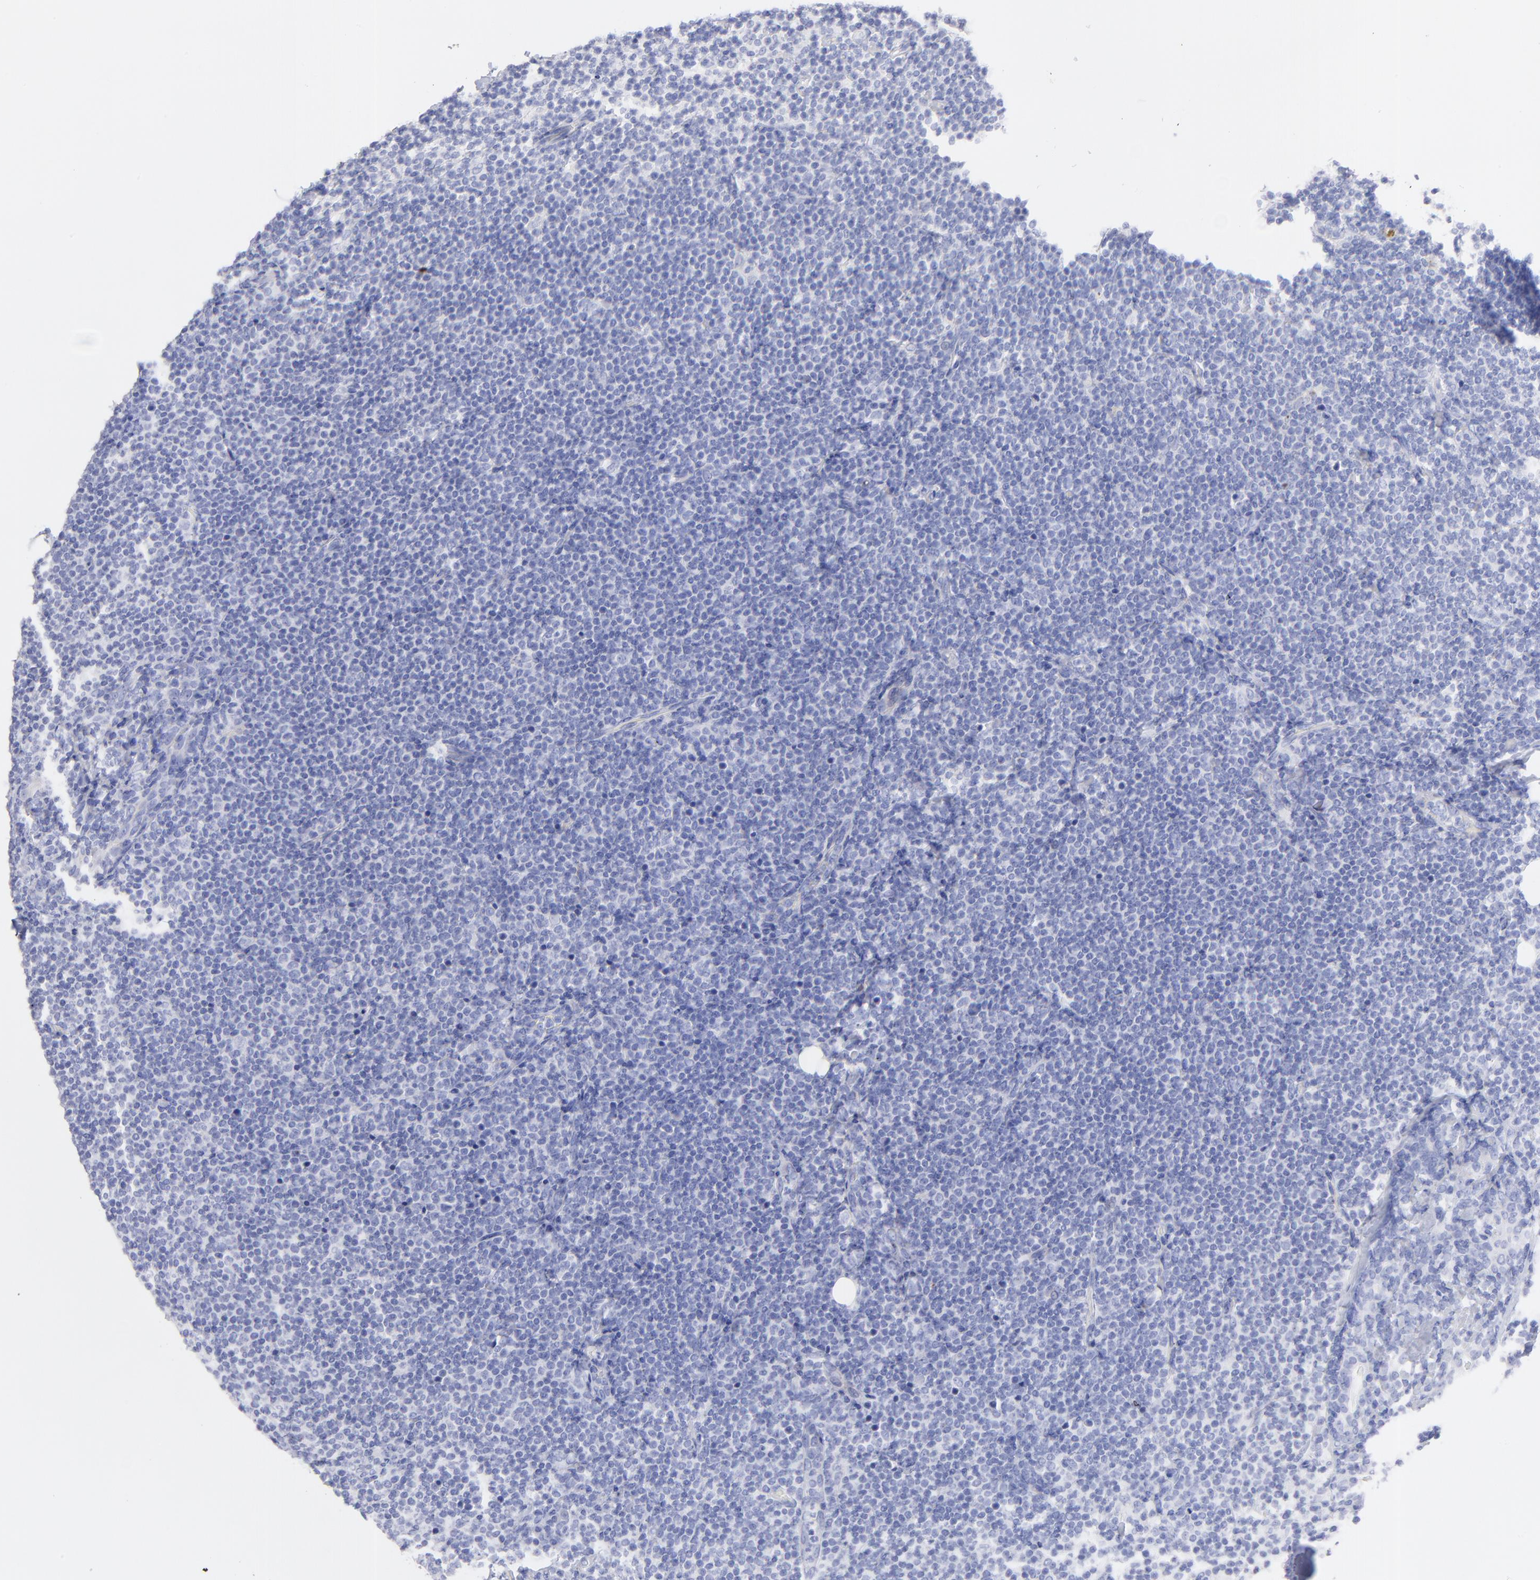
{"staining": {"intensity": "negative", "quantity": "none", "location": "none"}, "tissue": "lymph node", "cell_type": "Germinal center cells", "image_type": "normal", "snomed": [{"axis": "morphology", "description": "Normal tissue, NOS"}, {"axis": "morphology", "description": "Uncertain malignant potential"}, {"axis": "topography", "description": "Lymph node"}, {"axis": "topography", "description": "Salivary gland, NOS"}], "caption": "High power microscopy photomicrograph of an IHC histopathology image of unremarkable lymph node, revealing no significant staining in germinal center cells.", "gene": "C1QTNF6", "patient": {"sex": "female", "age": 51}}